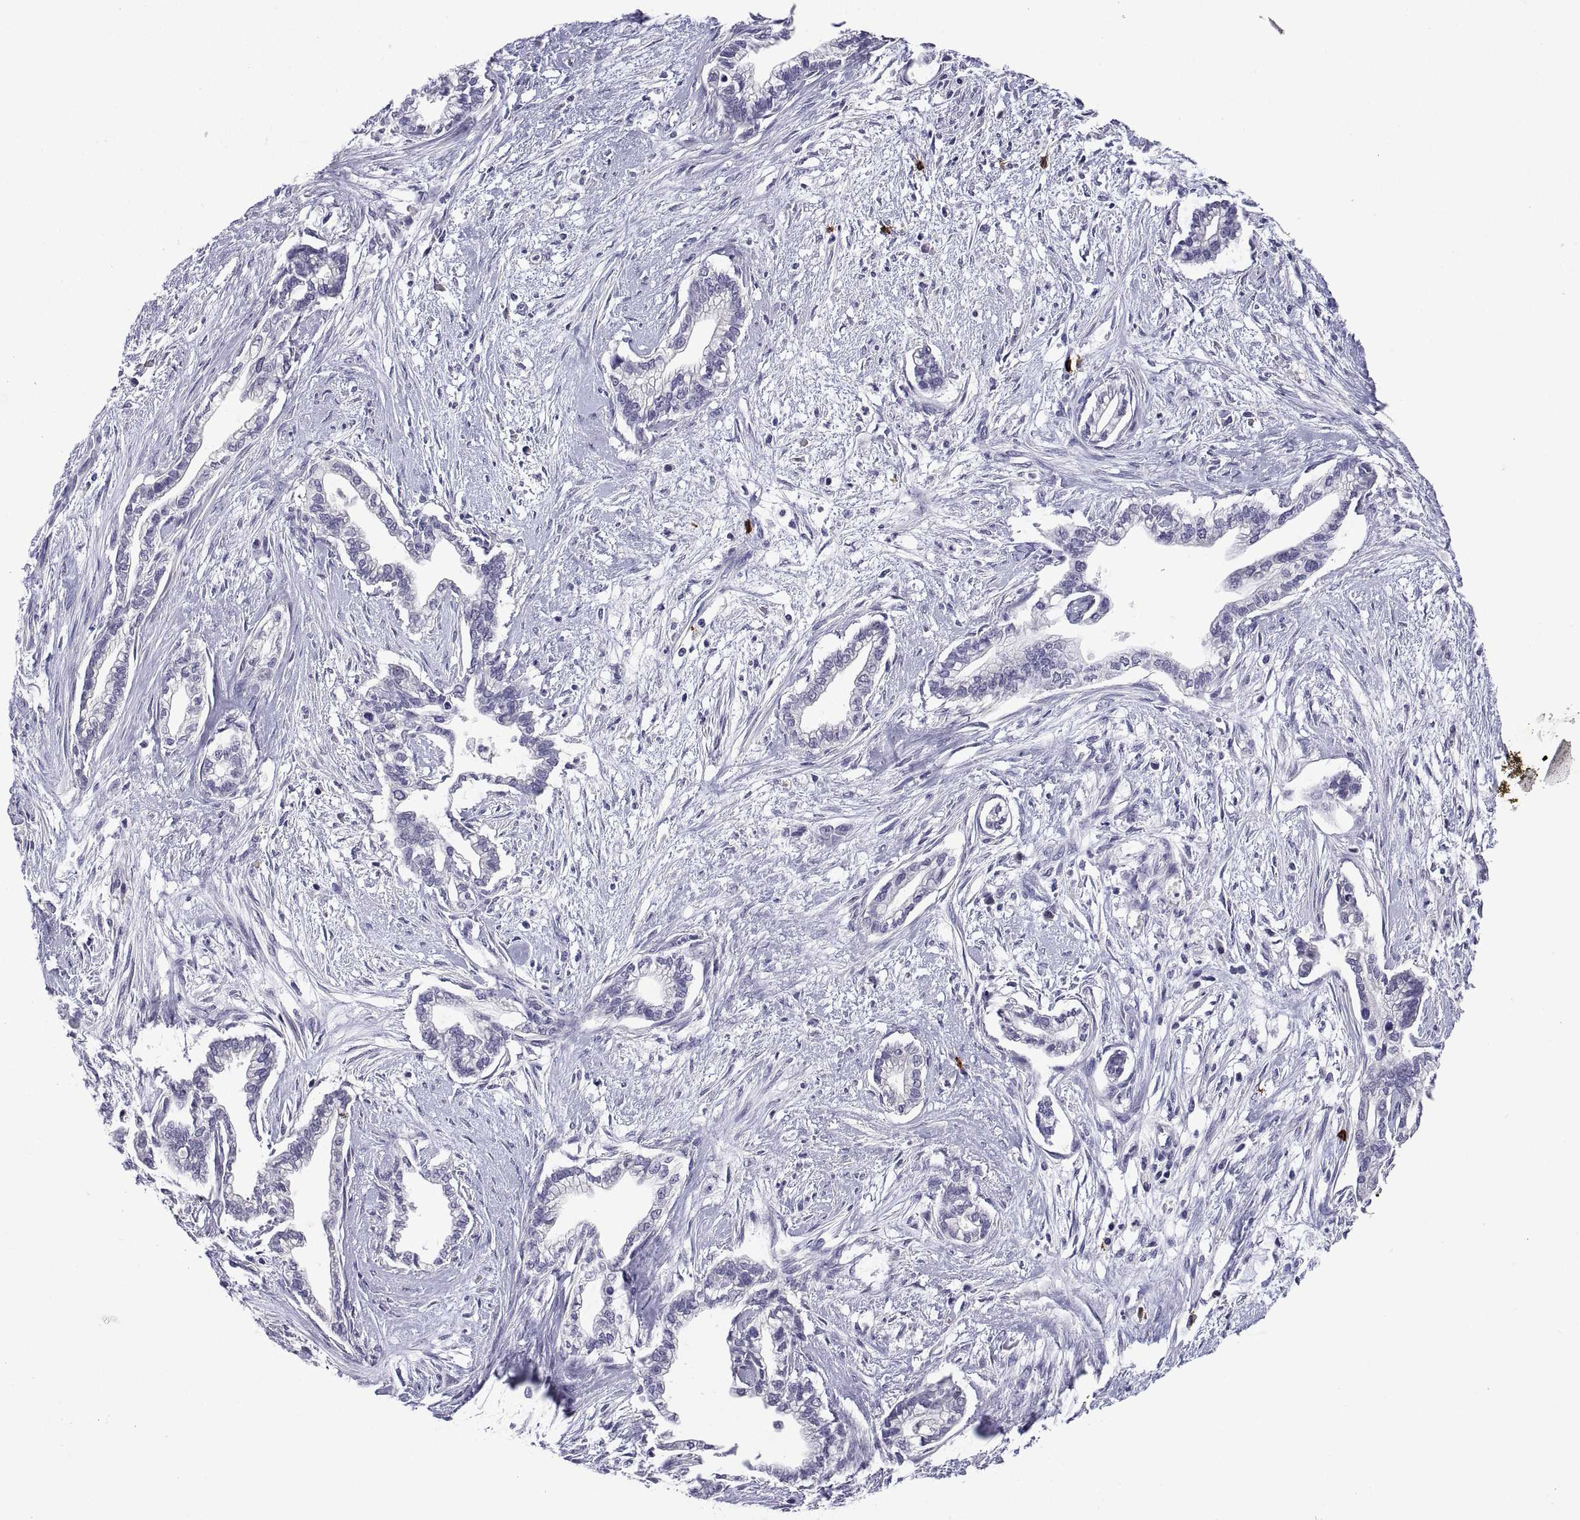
{"staining": {"intensity": "negative", "quantity": "none", "location": "none"}, "tissue": "cervical cancer", "cell_type": "Tumor cells", "image_type": "cancer", "snomed": [{"axis": "morphology", "description": "Adenocarcinoma, NOS"}, {"axis": "topography", "description": "Cervix"}], "caption": "This is a histopathology image of immunohistochemistry (IHC) staining of cervical adenocarcinoma, which shows no staining in tumor cells.", "gene": "MS4A1", "patient": {"sex": "female", "age": 62}}